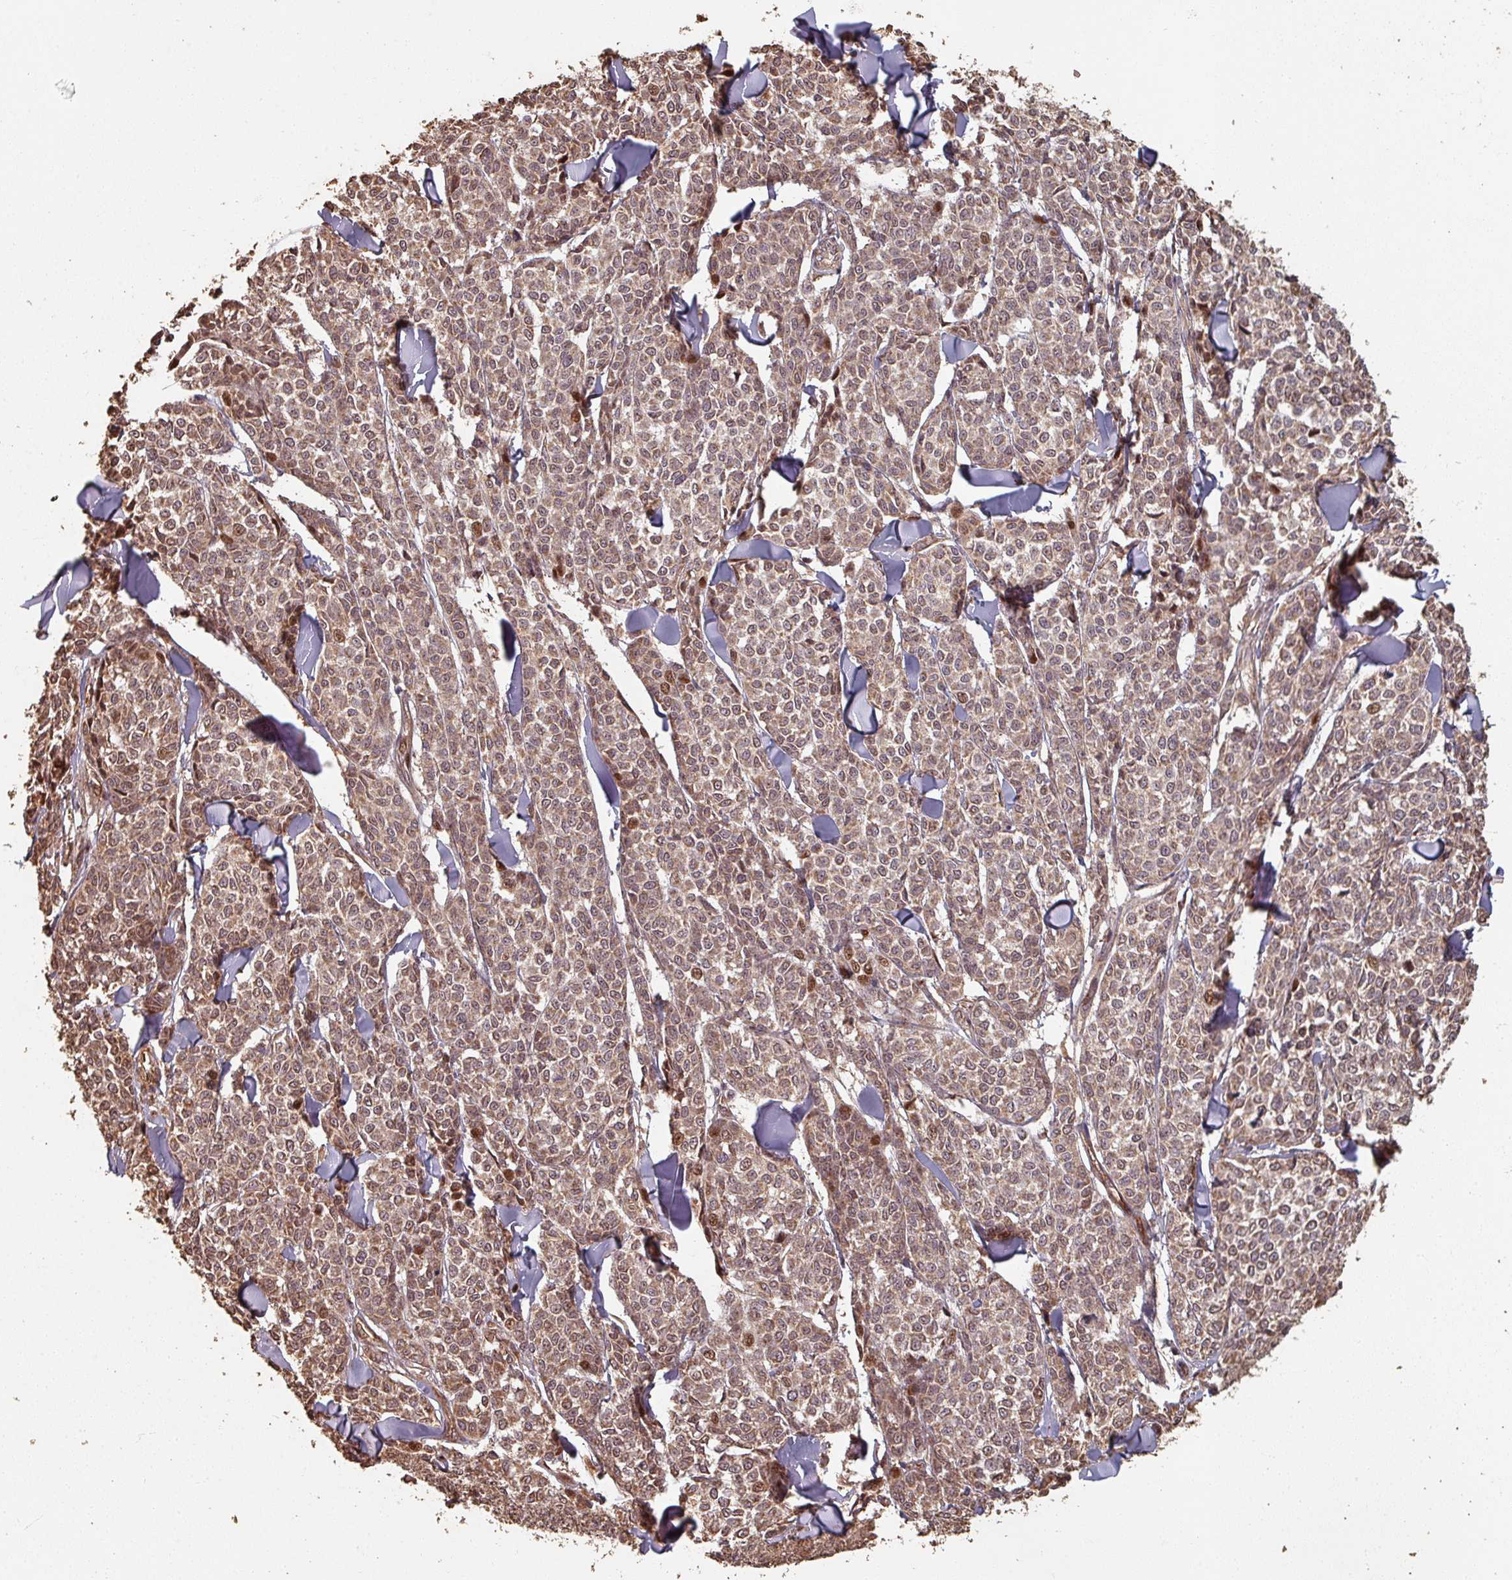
{"staining": {"intensity": "moderate", "quantity": ">75%", "location": "cytoplasmic/membranous,nuclear"}, "tissue": "melanoma", "cell_type": "Tumor cells", "image_type": "cancer", "snomed": [{"axis": "morphology", "description": "Malignant melanoma, NOS"}, {"axis": "topography", "description": "Skin"}], "caption": "About >75% of tumor cells in malignant melanoma demonstrate moderate cytoplasmic/membranous and nuclear protein positivity as visualized by brown immunohistochemical staining.", "gene": "EID1", "patient": {"sex": "male", "age": 46}}